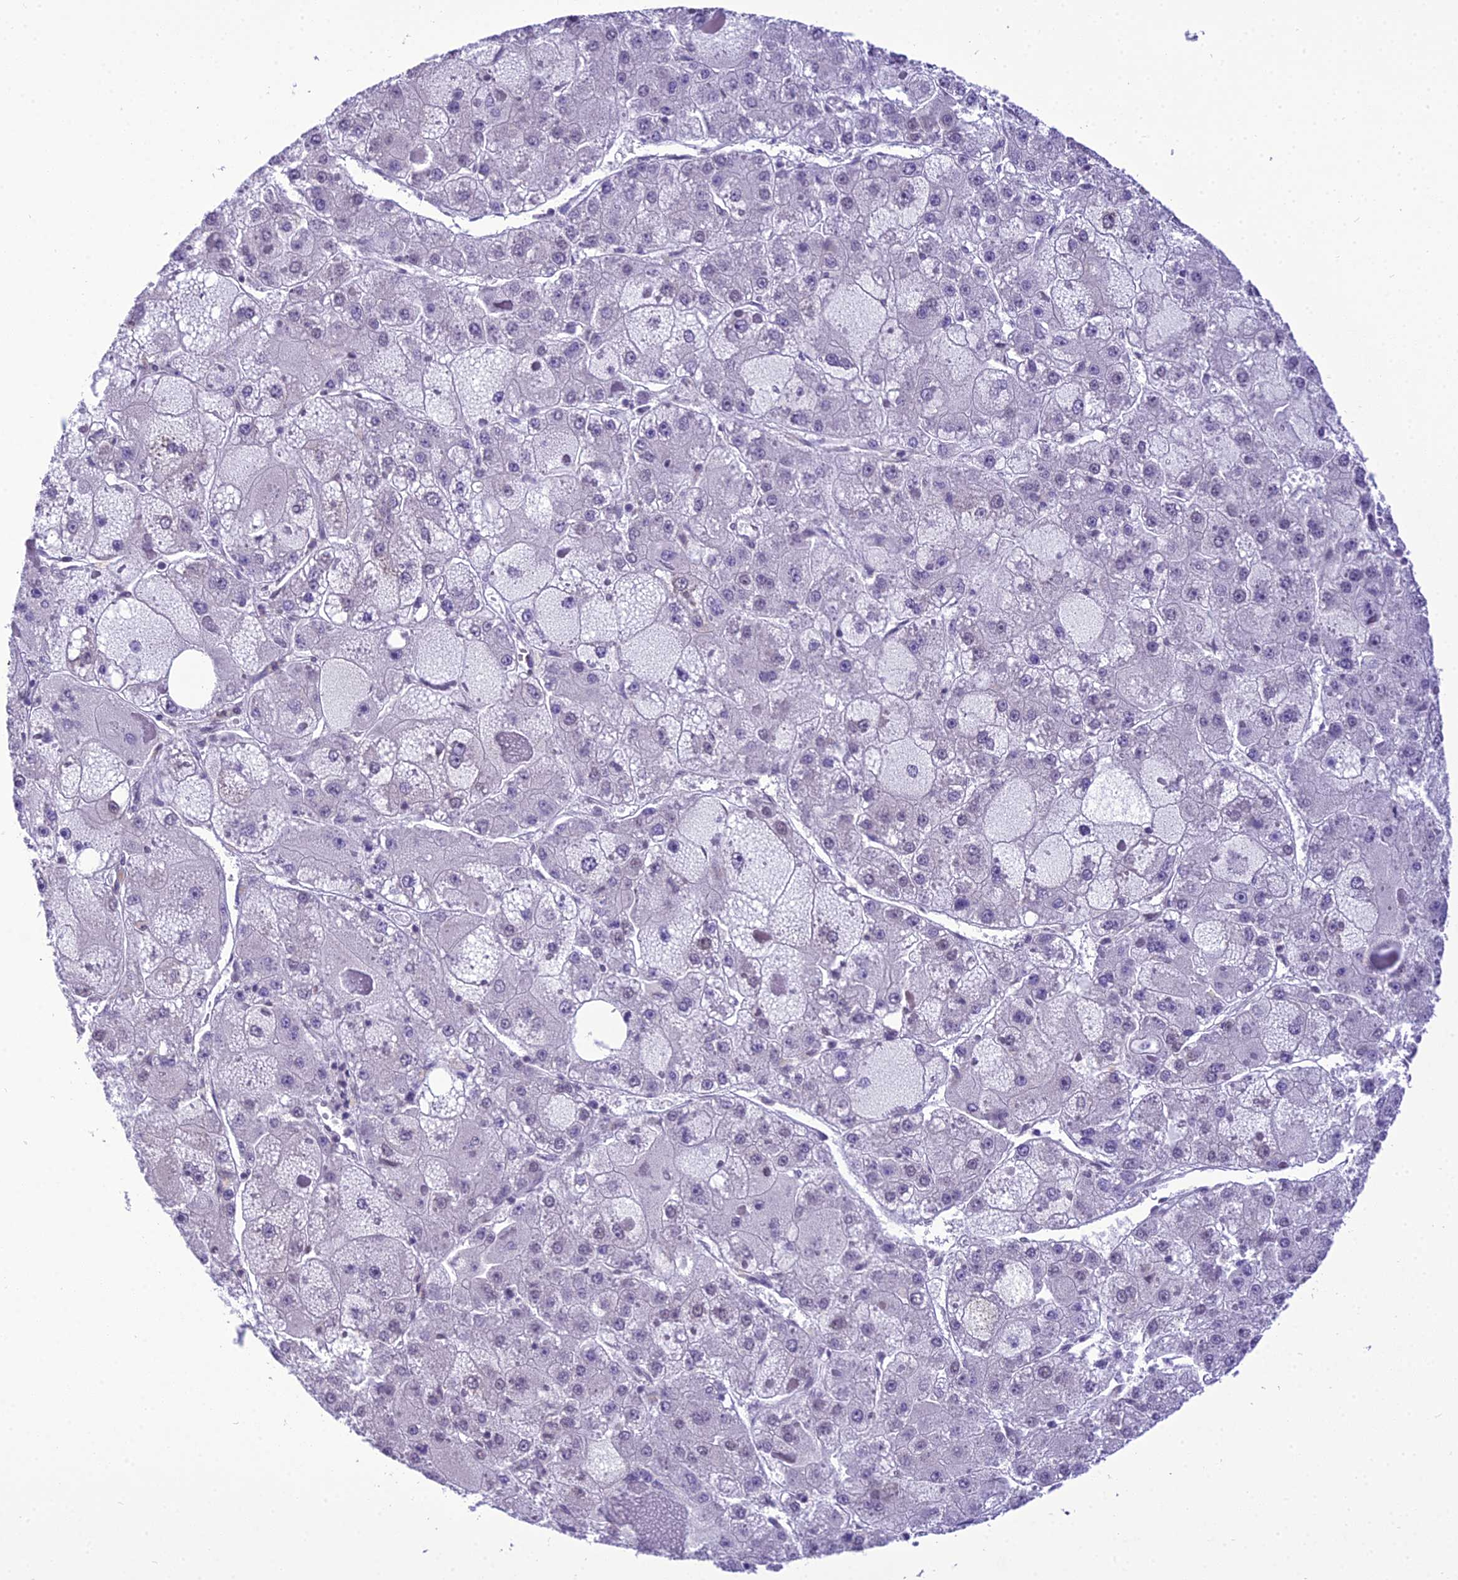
{"staining": {"intensity": "negative", "quantity": "none", "location": "none"}, "tissue": "liver cancer", "cell_type": "Tumor cells", "image_type": "cancer", "snomed": [{"axis": "morphology", "description": "Carcinoma, Hepatocellular, NOS"}, {"axis": "topography", "description": "Liver"}], "caption": "Image shows no protein staining in tumor cells of hepatocellular carcinoma (liver) tissue.", "gene": "SH3RF3", "patient": {"sex": "female", "age": 73}}